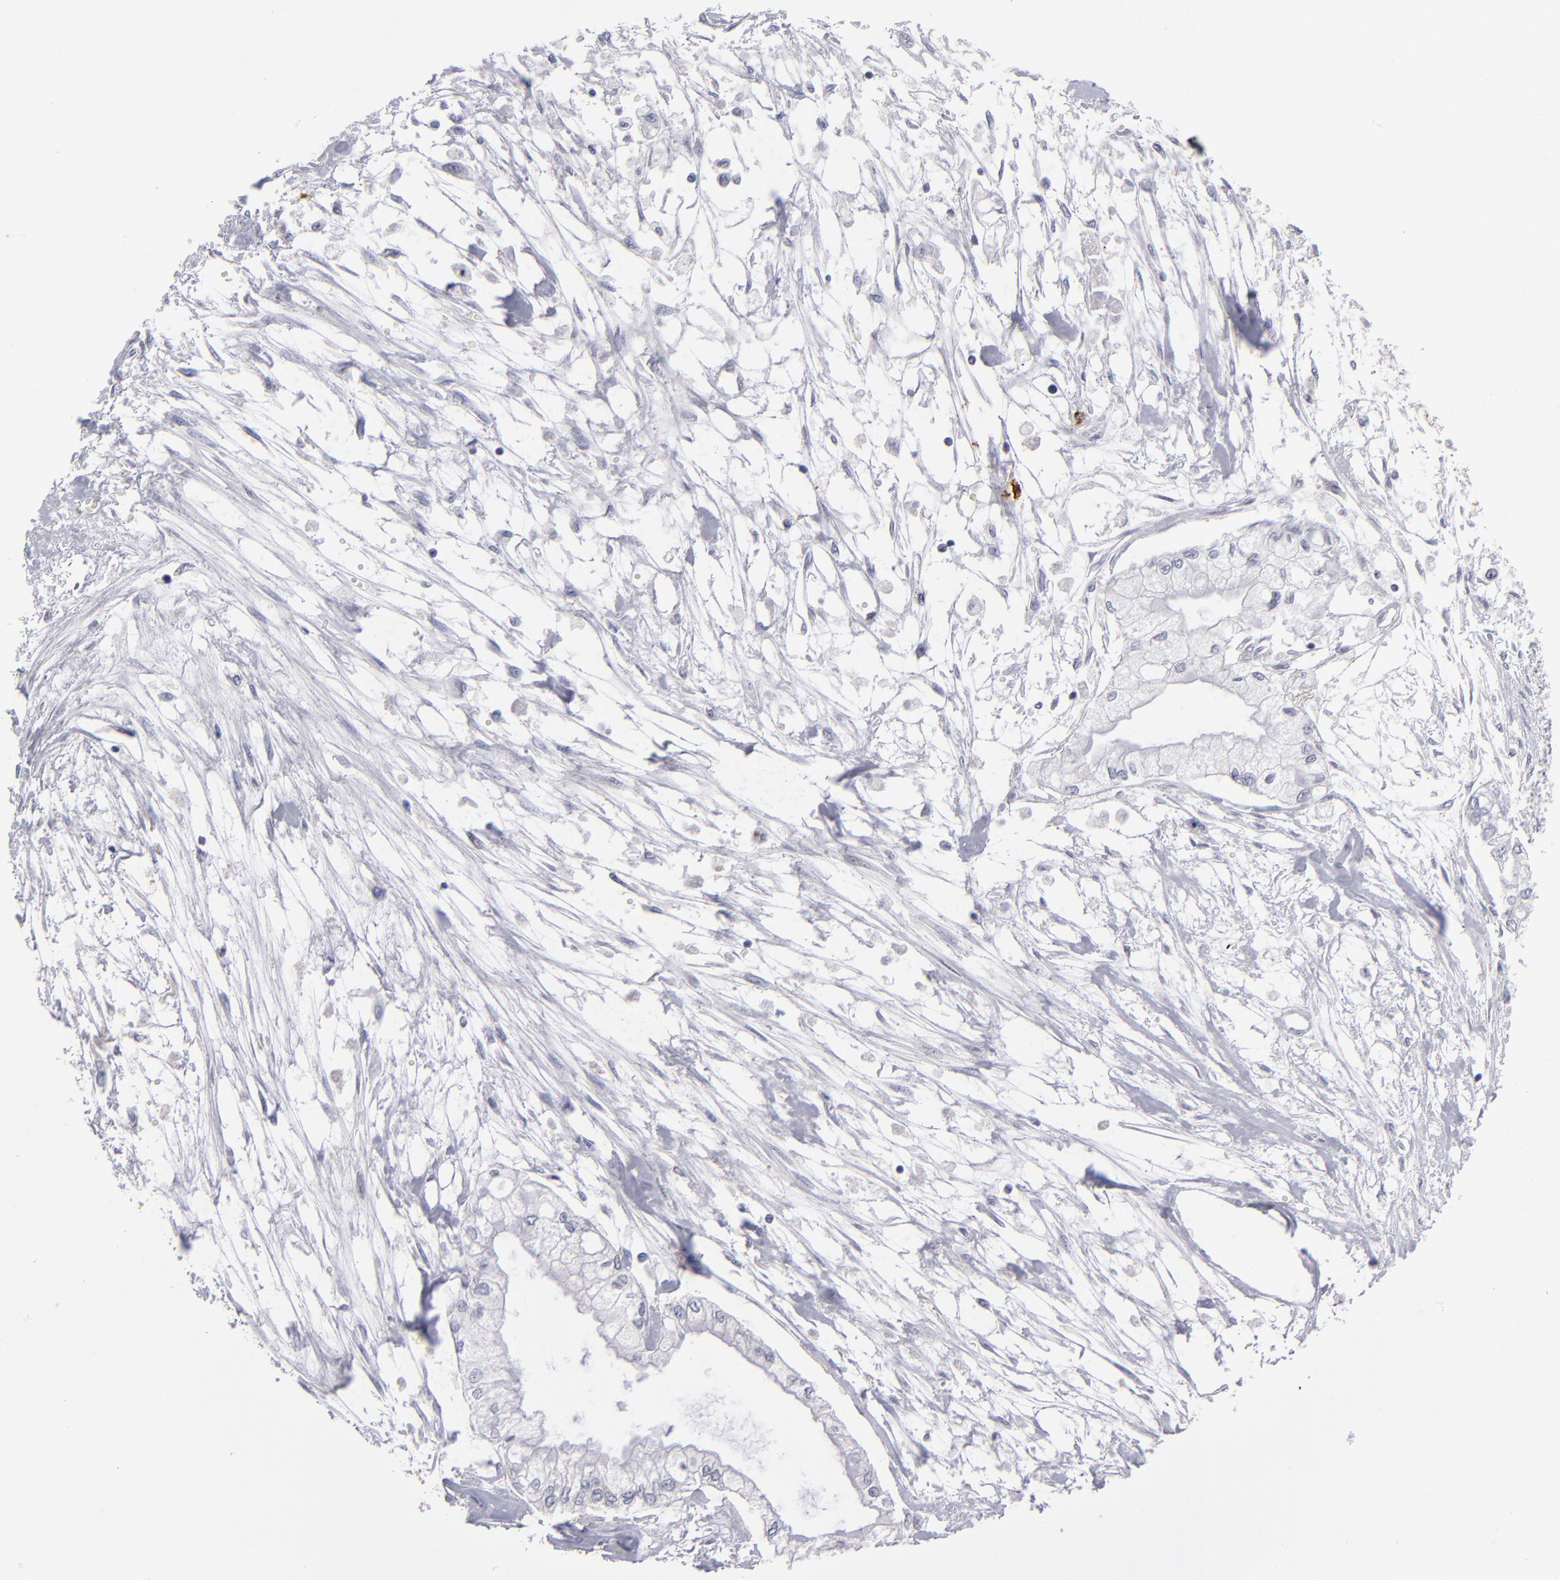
{"staining": {"intensity": "negative", "quantity": "none", "location": "none"}, "tissue": "pancreatic cancer", "cell_type": "Tumor cells", "image_type": "cancer", "snomed": [{"axis": "morphology", "description": "Adenocarcinoma, NOS"}, {"axis": "topography", "description": "Pancreas"}], "caption": "Immunohistochemistry (IHC) of adenocarcinoma (pancreatic) exhibits no staining in tumor cells.", "gene": "FABP4", "patient": {"sex": "male", "age": 79}}